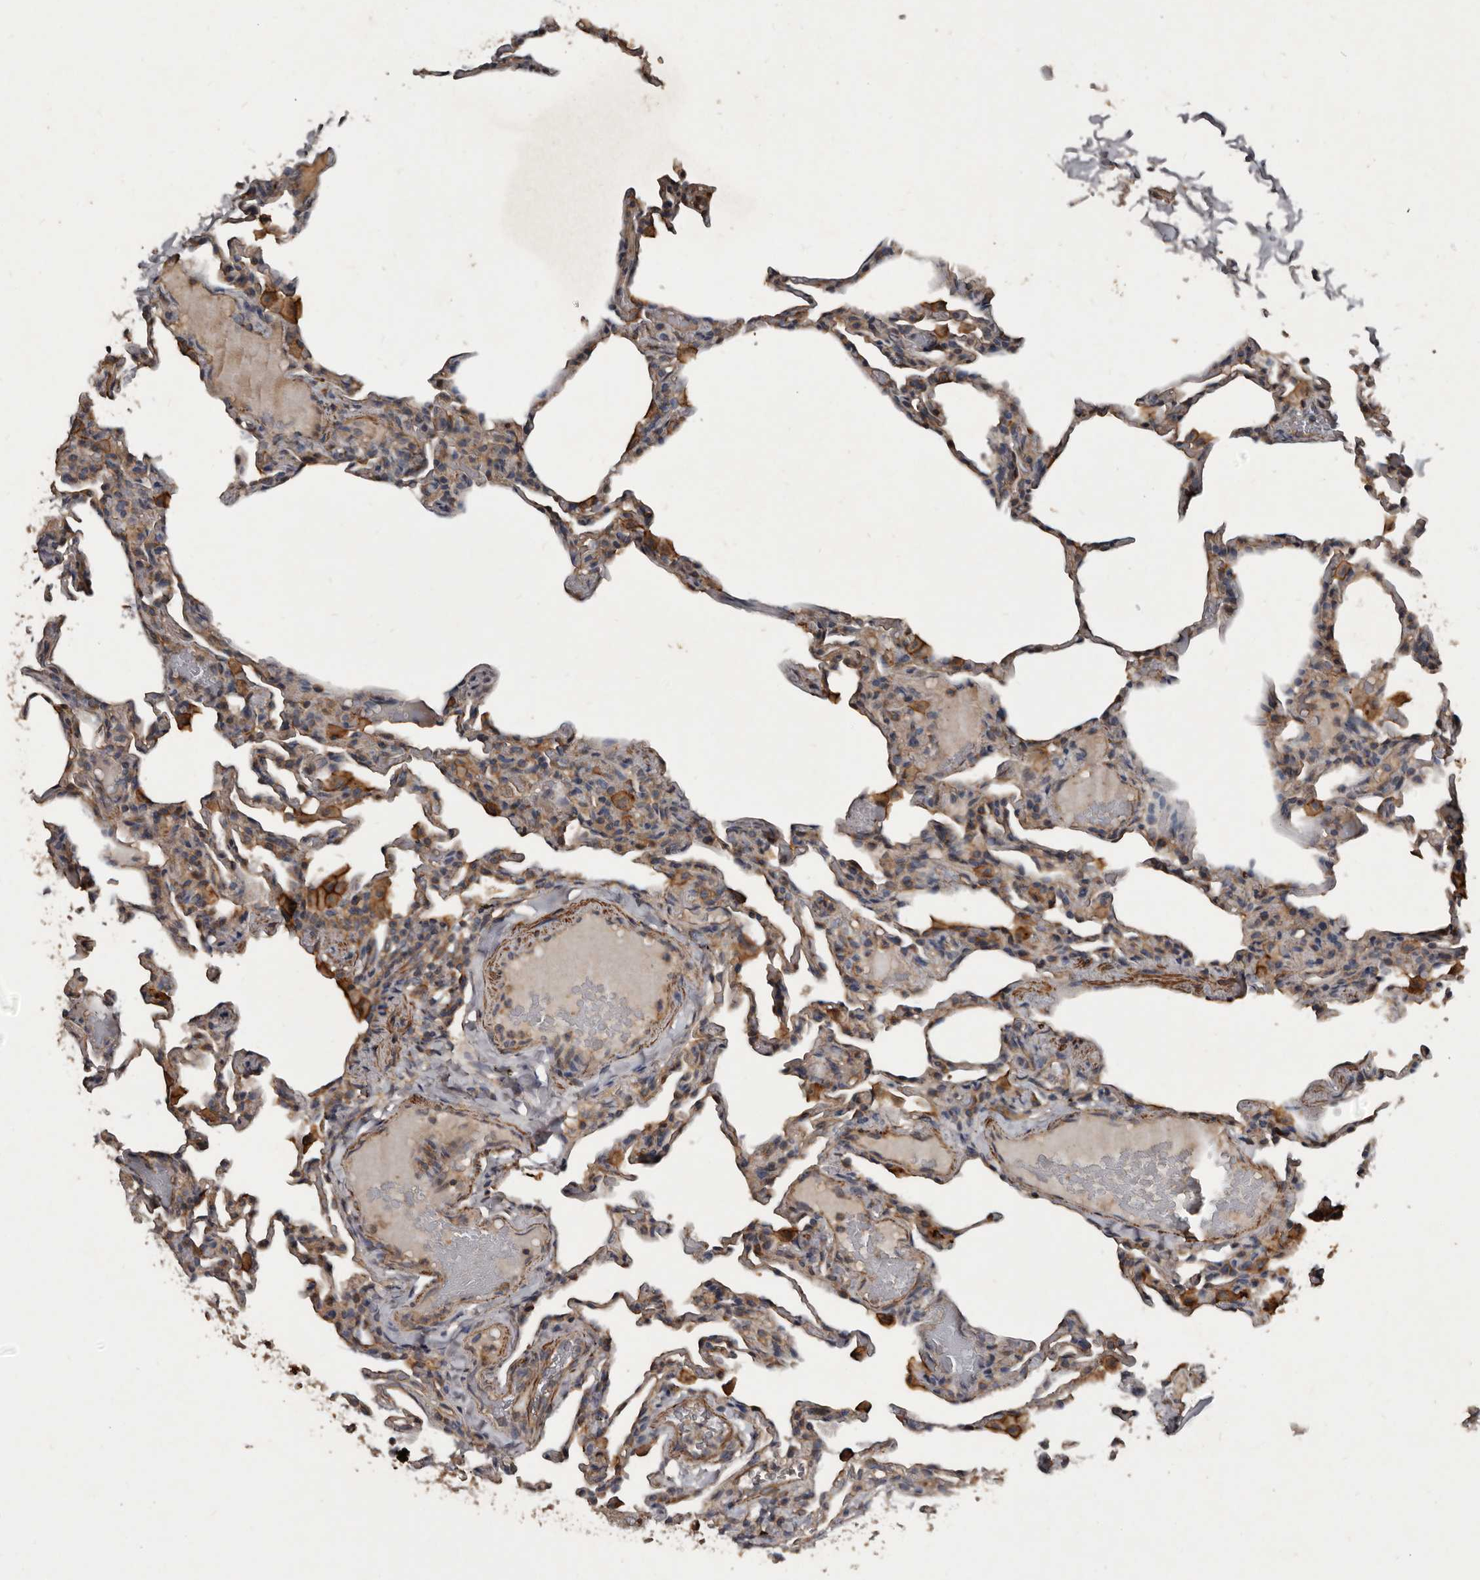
{"staining": {"intensity": "weak", "quantity": "<25%", "location": "cytoplasmic/membranous"}, "tissue": "lung", "cell_type": "Alveolar cells", "image_type": "normal", "snomed": [{"axis": "morphology", "description": "Normal tissue, NOS"}, {"axis": "topography", "description": "Lung"}], "caption": "A high-resolution histopathology image shows immunohistochemistry (IHC) staining of unremarkable lung, which shows no significant staining in alveolar cells.", "gene": "GREB1", "patient": {"sex": "male", "age": 20}}